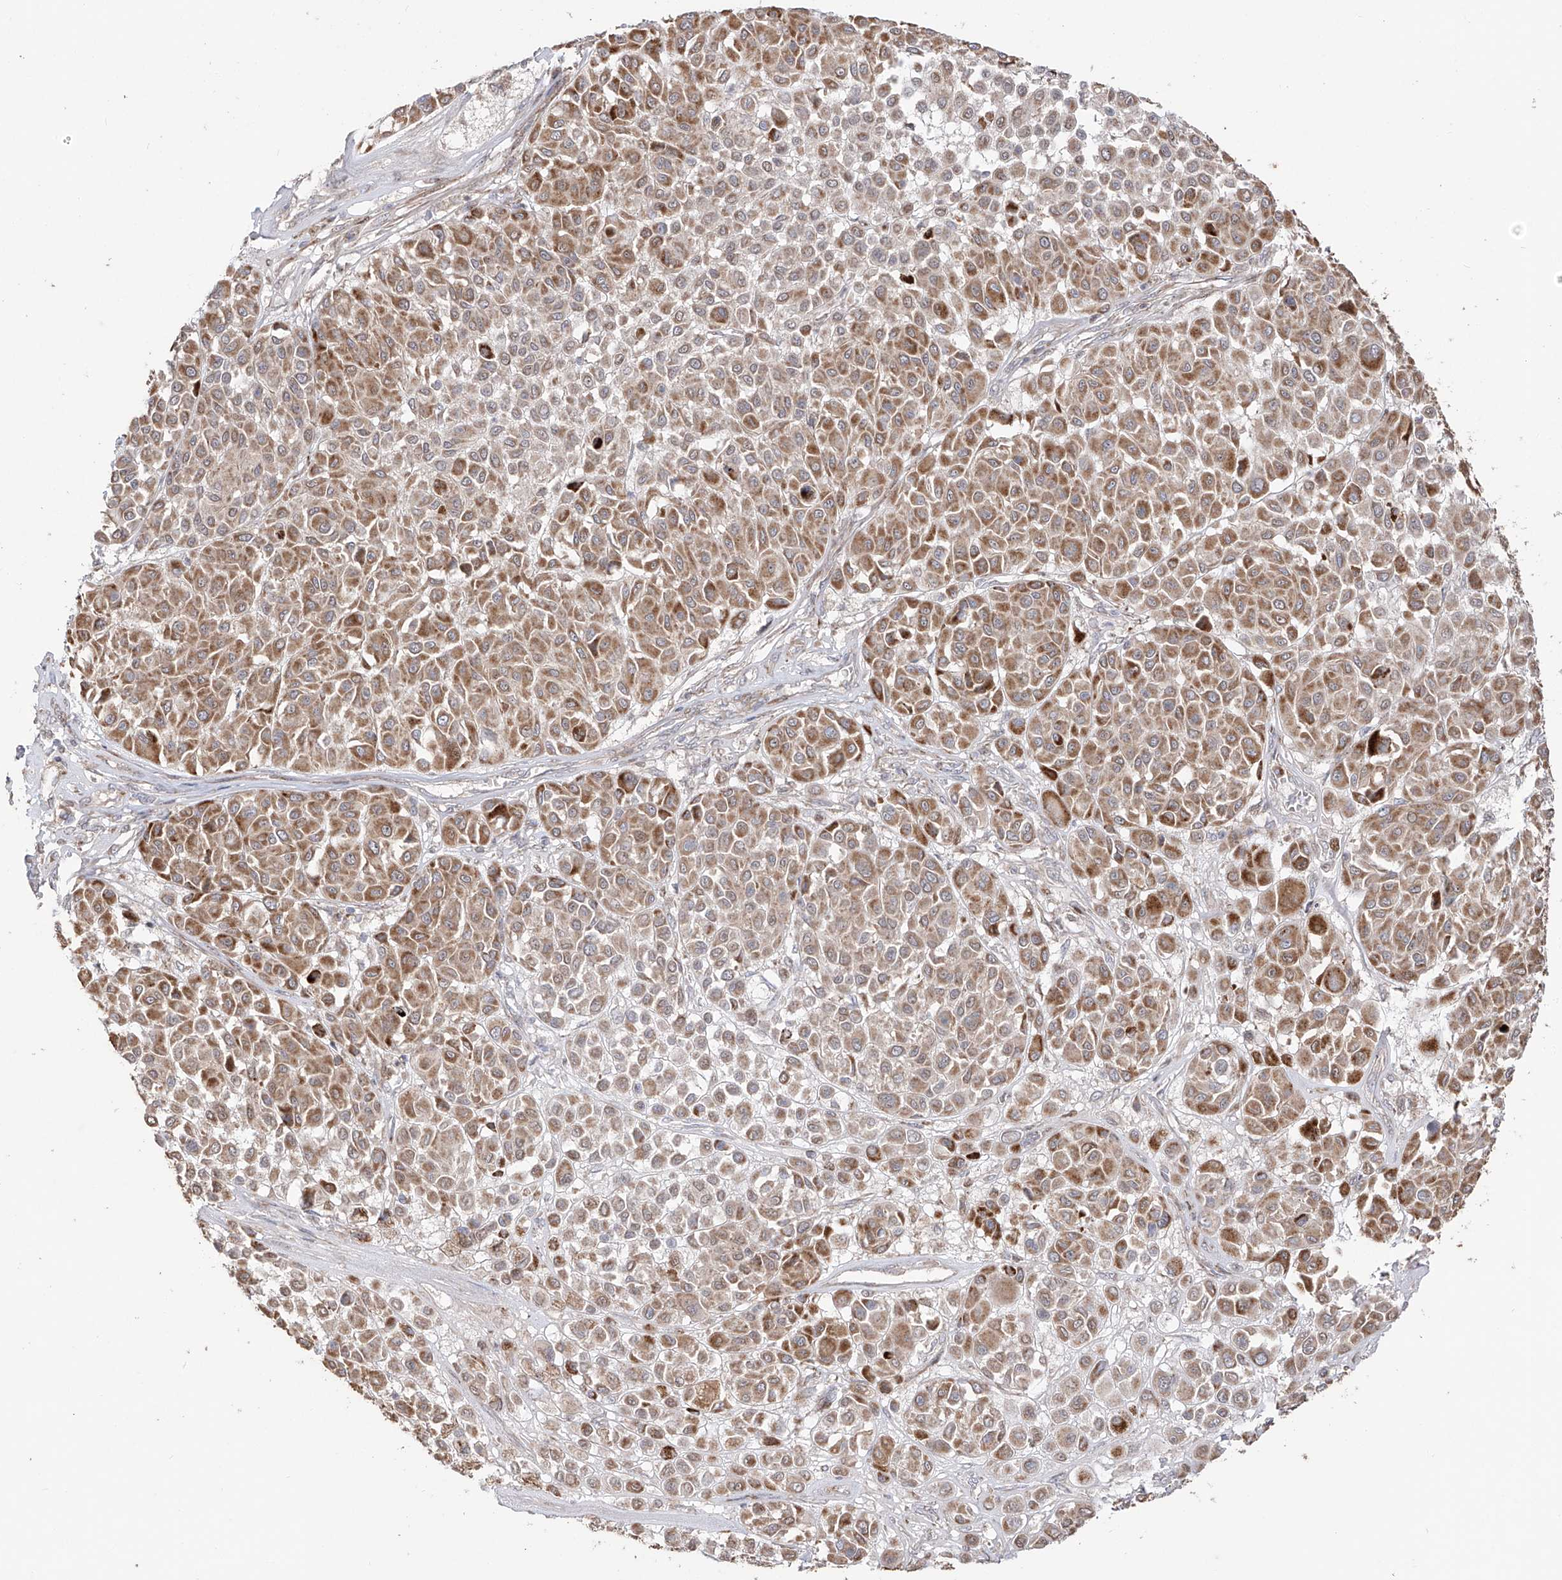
{"staining": {"intensity": "moderate", "quantity": ">75%", "location": "cytoplasmic/membranous"}, "tissue": "melanoma", "cell_type": "Tumor cells", "image_type": "cancer", "snomed": [{"axis": "morphology", "description": "Malignant melanoma, Metastatic site"}, {"axis": "topography", "description": "Soft tissue"}], "caption": "High-power microscopy captured an immunohistochemistry (IHC) photomicrograph of melanoma, revealing moderate cytoplasmic/membranous staining in about >75% of tumor cells.", "gene": "YKT6", "patient": {"sex": "male", "age": 41}}